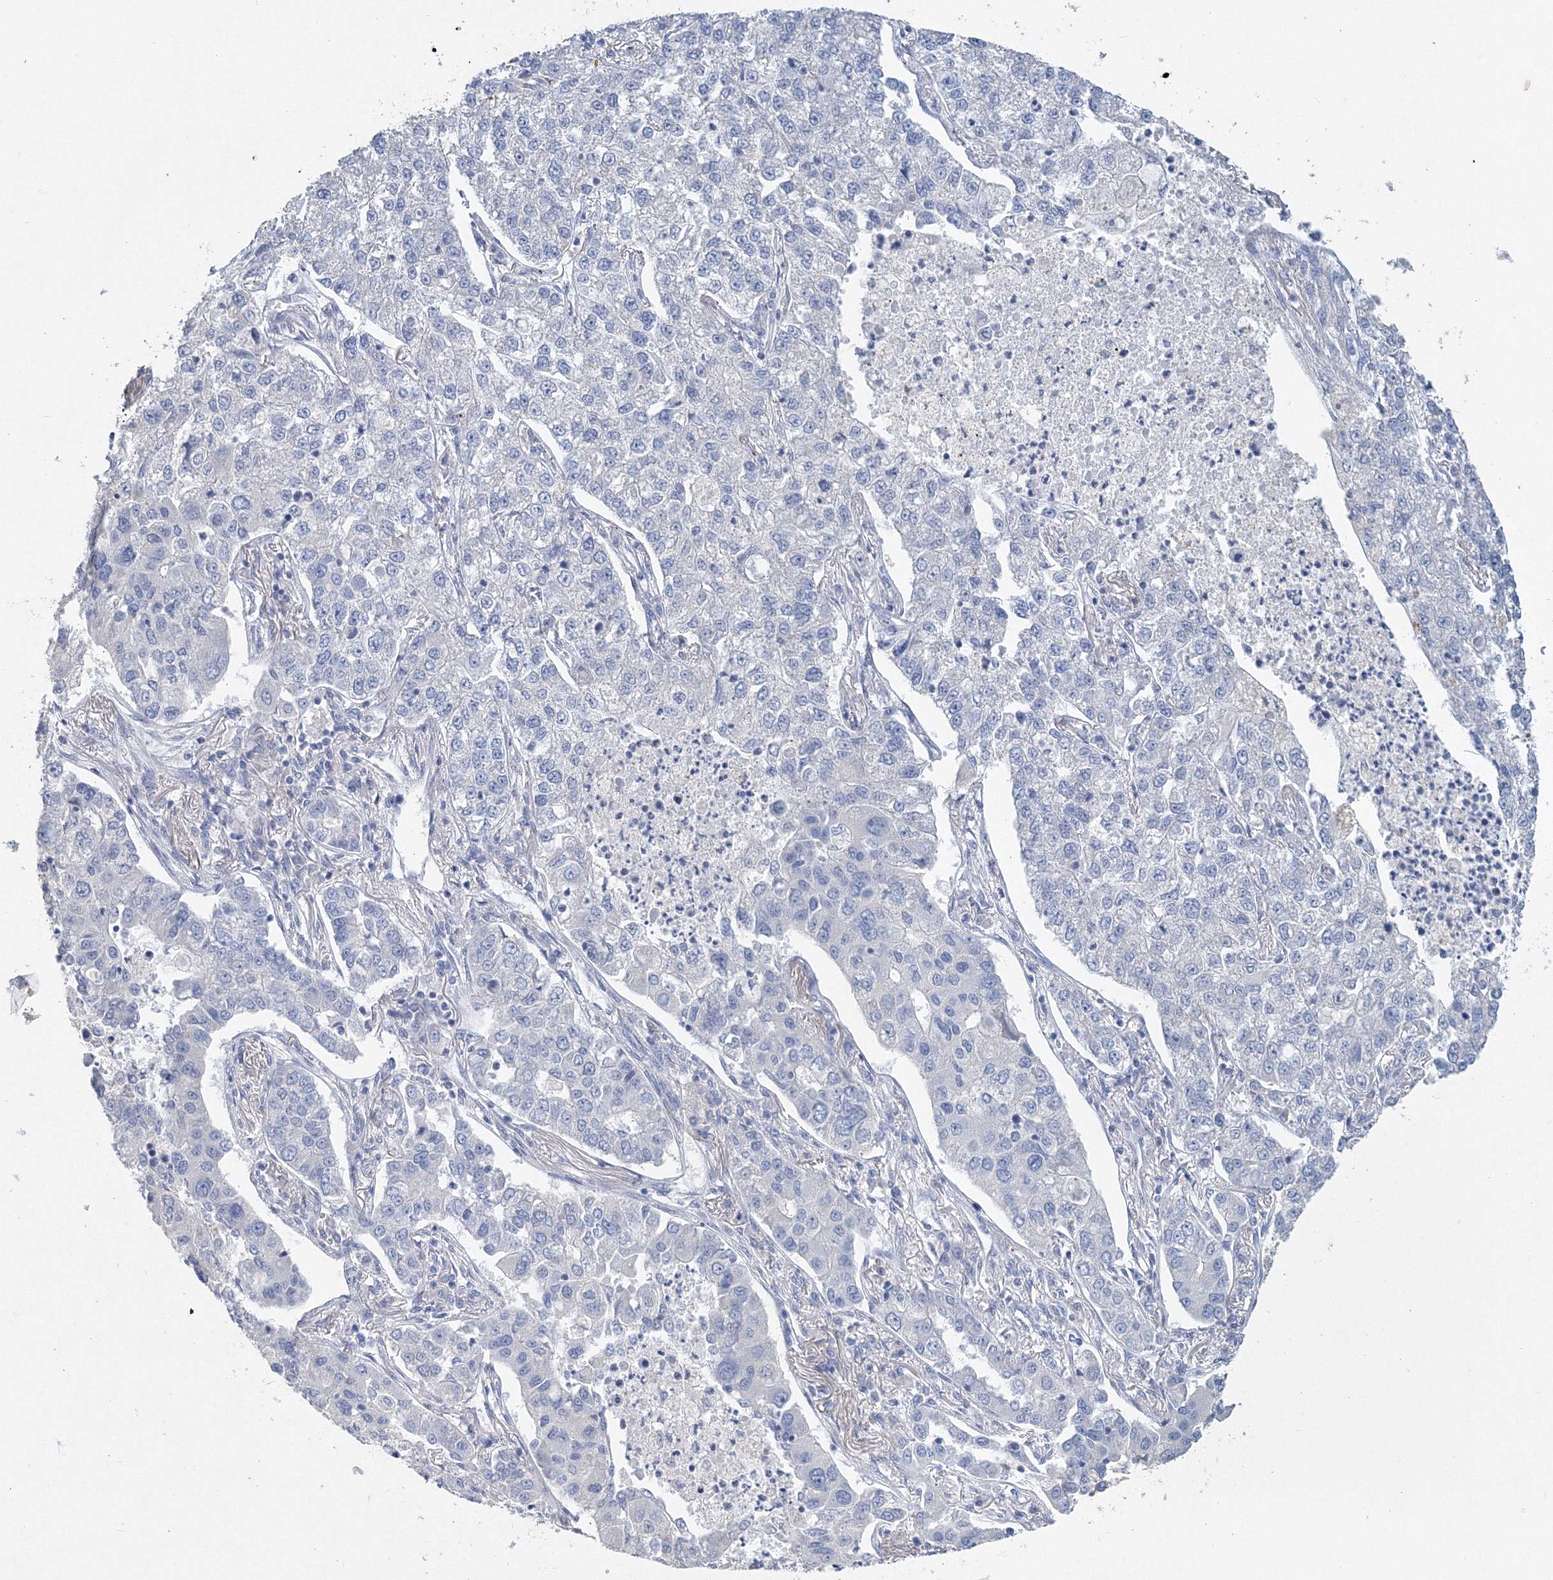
{"staining": {"intensity": "negative", "quantity": "none", "location": "none"}, "tissue": "lung cancer", "cell_type": "Tumor cells", "image_type": "cancer", "snomed": [{"axis": "morphology", "description": "Adenocarcinoma, NOS"}, {"axis": "topography", "description": "Lung"}], "caption": "Immunohistochemistry (IHC) micrograph of neoplastic tissue: human lung cancer (adenocarcinoma) stained with DAB (3,3'-diaminobenzidine) displays no significant protein staining in tumor cells.", "gene": "OSBPL6", "patient": {"sex": "male", "age": 49}}